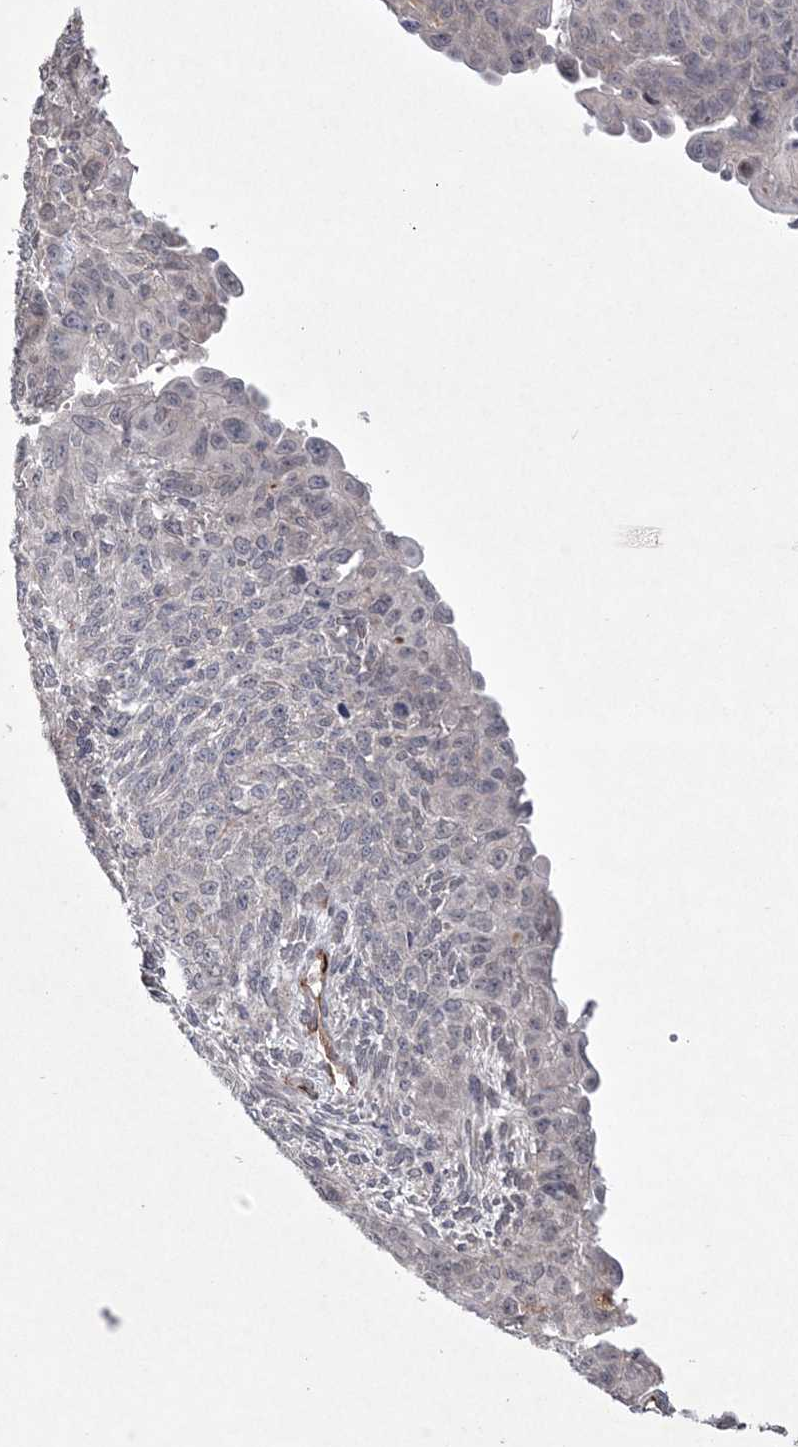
{"staining": {"intensity": "negative", "quantity": "none", "location": "none"}, "tissue": "endometrial cancer", "cell_type": "Tumor cells", "image_type": "cancer", "snomed": [{"axis": "morphology", "description": "Adenocarcinoma, NOS"}, {"axis": "topography", "description": "Endometrium"}], "caption": "A histopathology image of endometrial cancer (adenocarcinoma) stained for a protein demonstrates no brown staining in tumor cells.", "gene": "DPCD", "patient": {"sex": "female", "age": 32}}